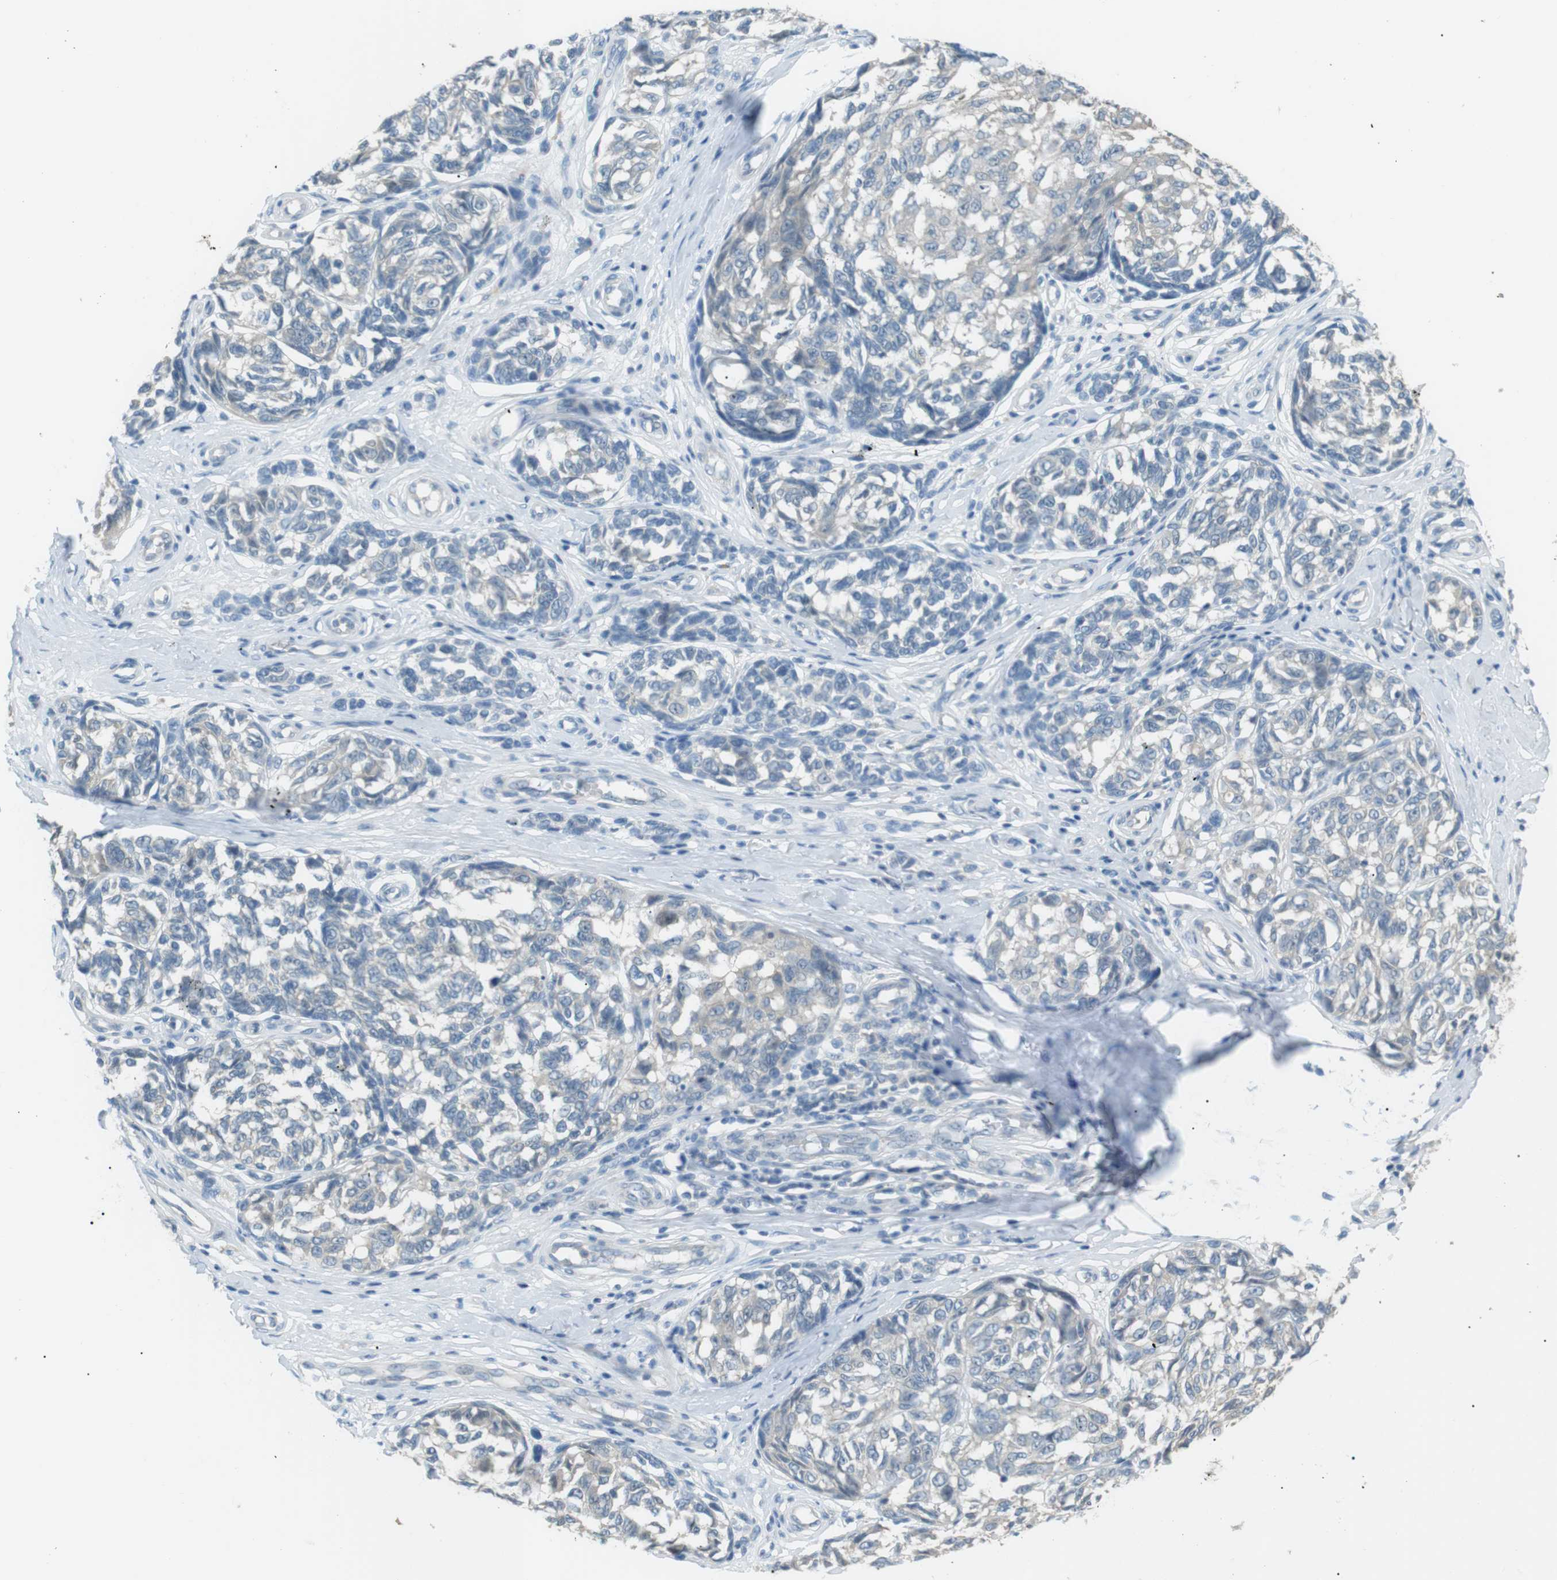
{"staining": {"intensity": "negative", "quantity": "none", "location": "none"}, "tissue": "melanoma", "cell_type": "Tumor cells", "image_type": "cancer", "snomed": [{"axis": "morphology", "description": "Malignant melanoma, NOS"}, {"axis": "topography", "description": "Skin"}], "caption": "The immunohistochemistry (IHC) image has no significant staining in tumor cells of melanoma tissue.", "gene": "CDH26", "patient": {"sex": "female", "age": 64}}